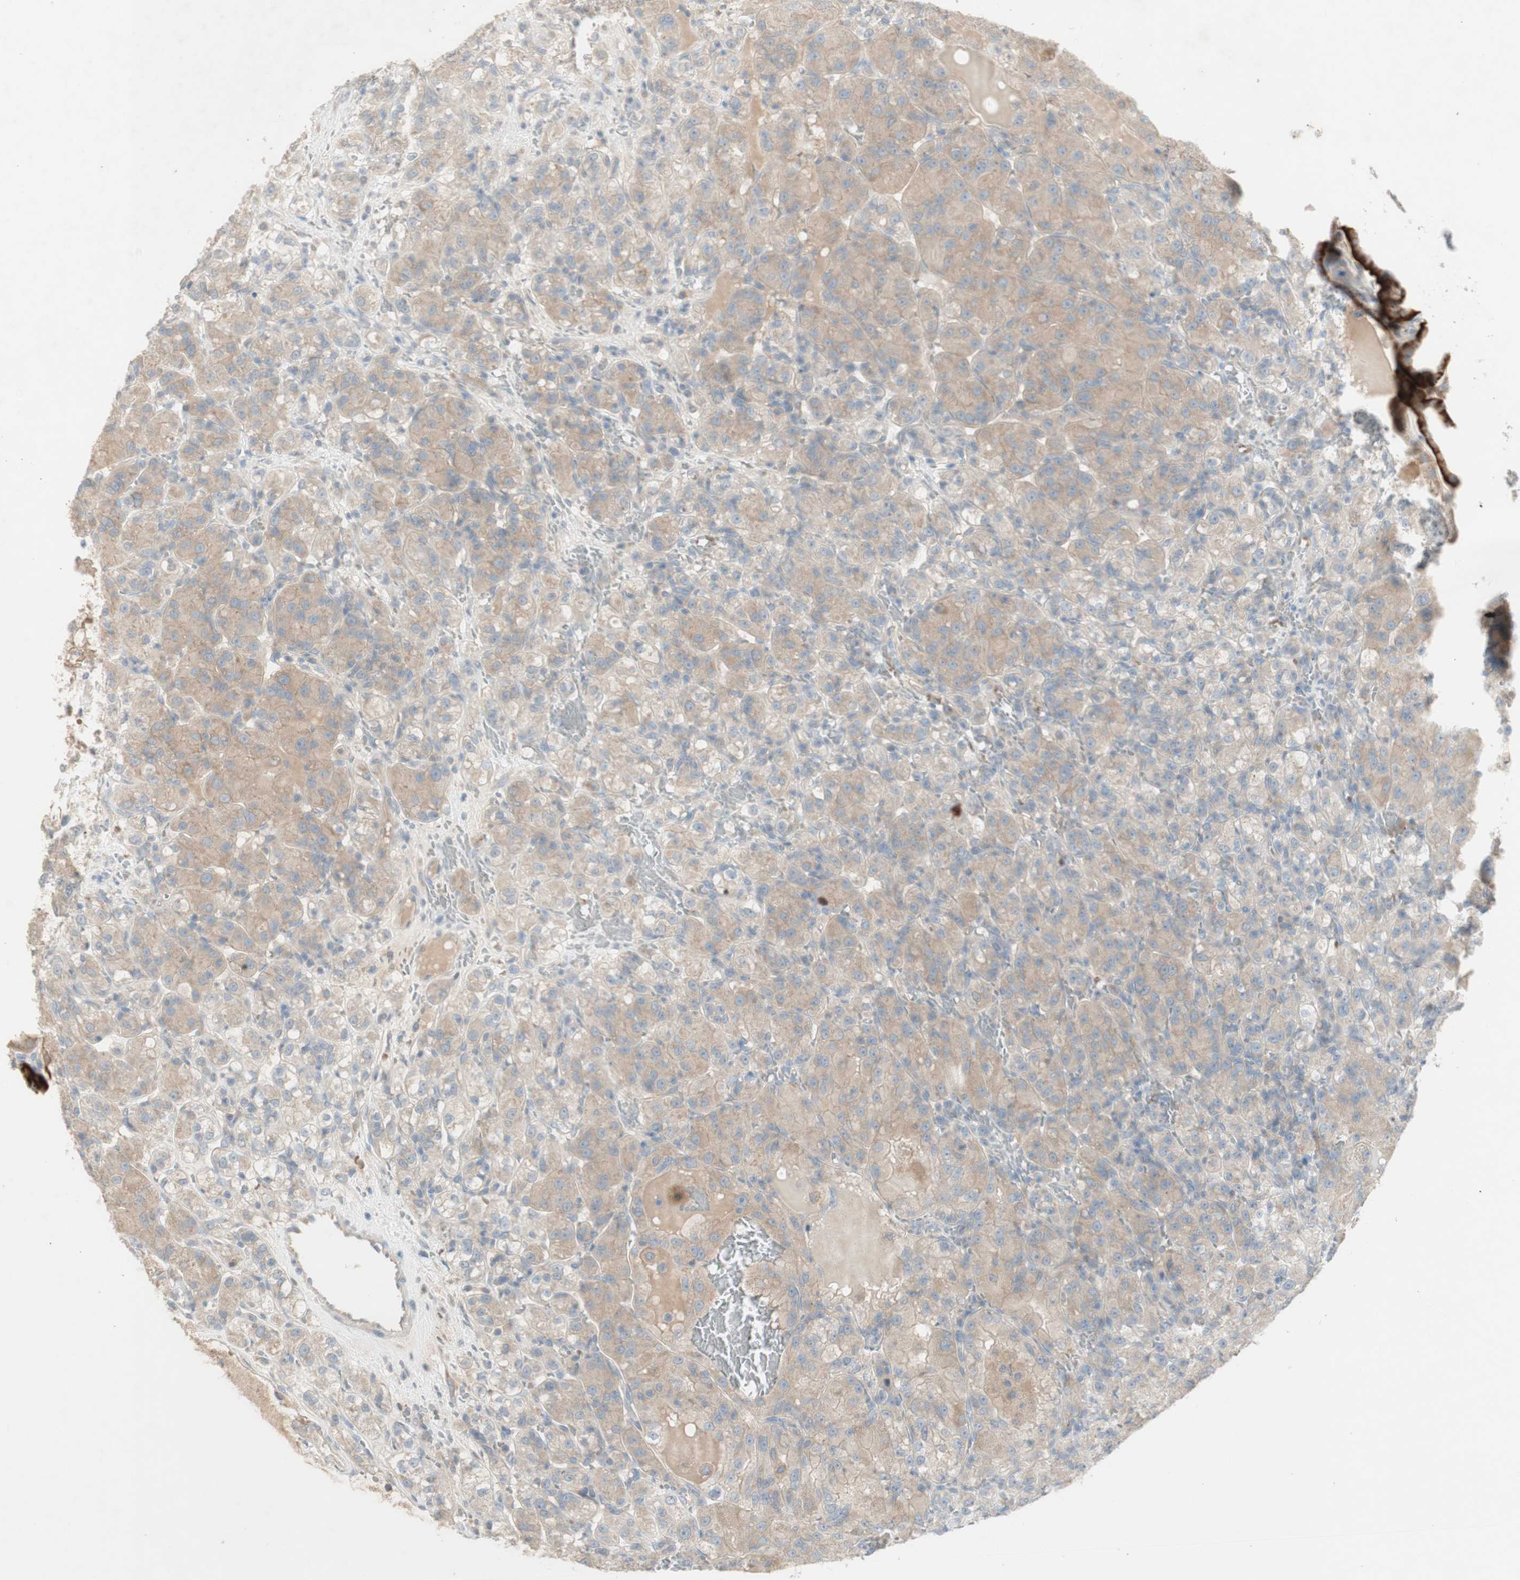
{"staining": {"intensity": "weak", "quantity": ">75%", "location": "cytoplasmic/membranous"}, "tissue": "renal cancer", "cell_type": "Tumor cells", "image_type": "cancer", "snomed": [{"axis": "morphology", "description": "Adenocarcinoma, NOS"}, {"axis": "topography", "description": "Kidney"}], "caption": "Human adenocarcinoma (renal) stained for a protein (brown) displays weak cytoplasmic/membranous positive expression in approximately >75% of tumor cells.", "gene": "PTGER4", "patient": {"sex": "male", "age": 61}}